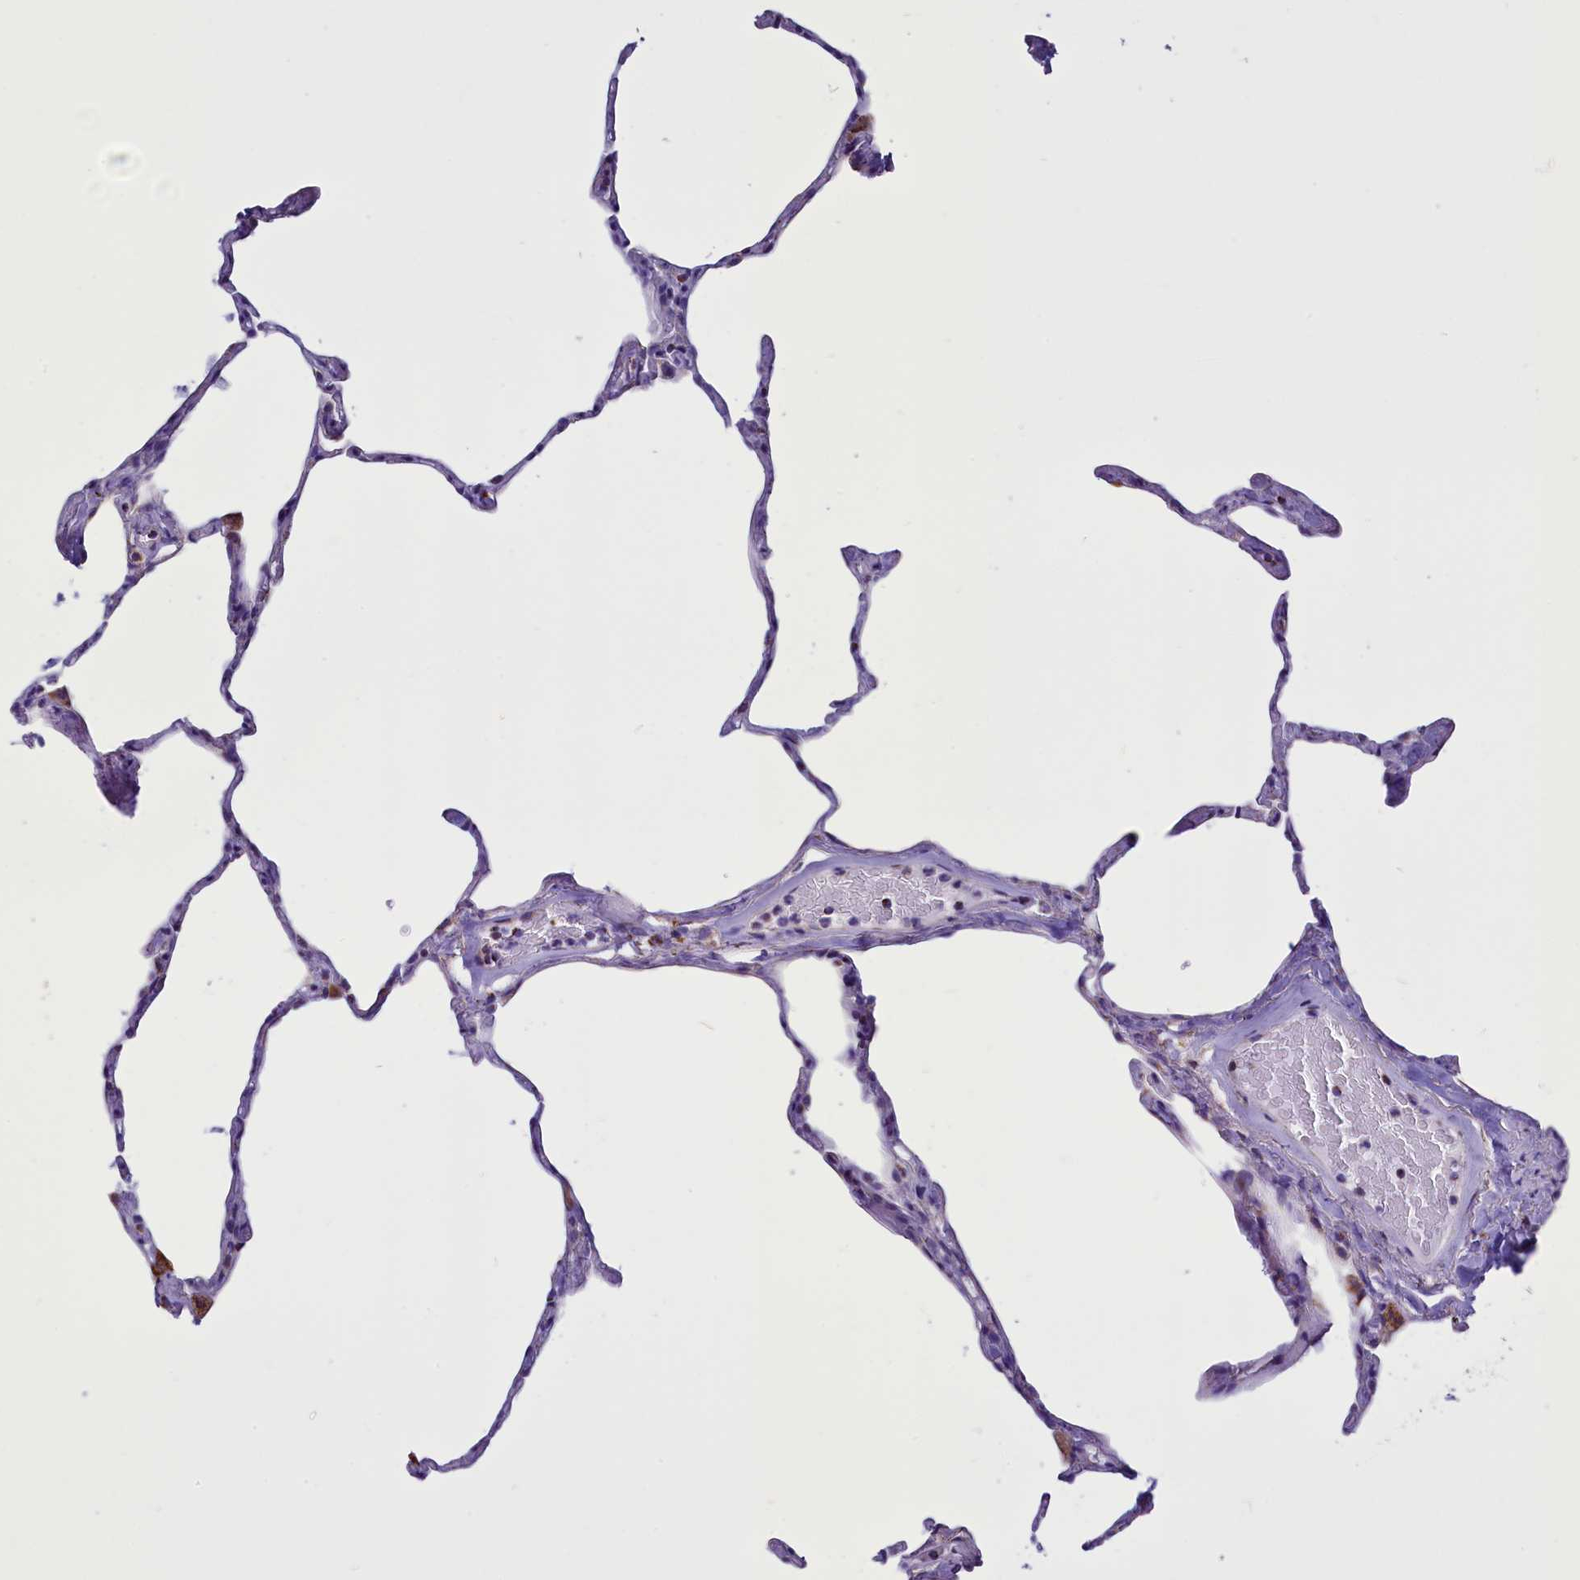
{"staining": {"intensity": "weak", "quantity": "<25%", "location": "cytoplasmic/membranous"}, "tissue": "lung", "cell_type": "Alveolar cells", "image_type": "normal", "snomed": [{"axis": "morphology", "description": "Normal tissue, NOS"}, {"axis": "topography", "description": "Lung"}], "caption": "DAB immunohistochemical staining of benign human lung reveals no significant expression in alveolar cells.", "gene": "ICA1L", "patient": {"sex": "male", "age": 65}}